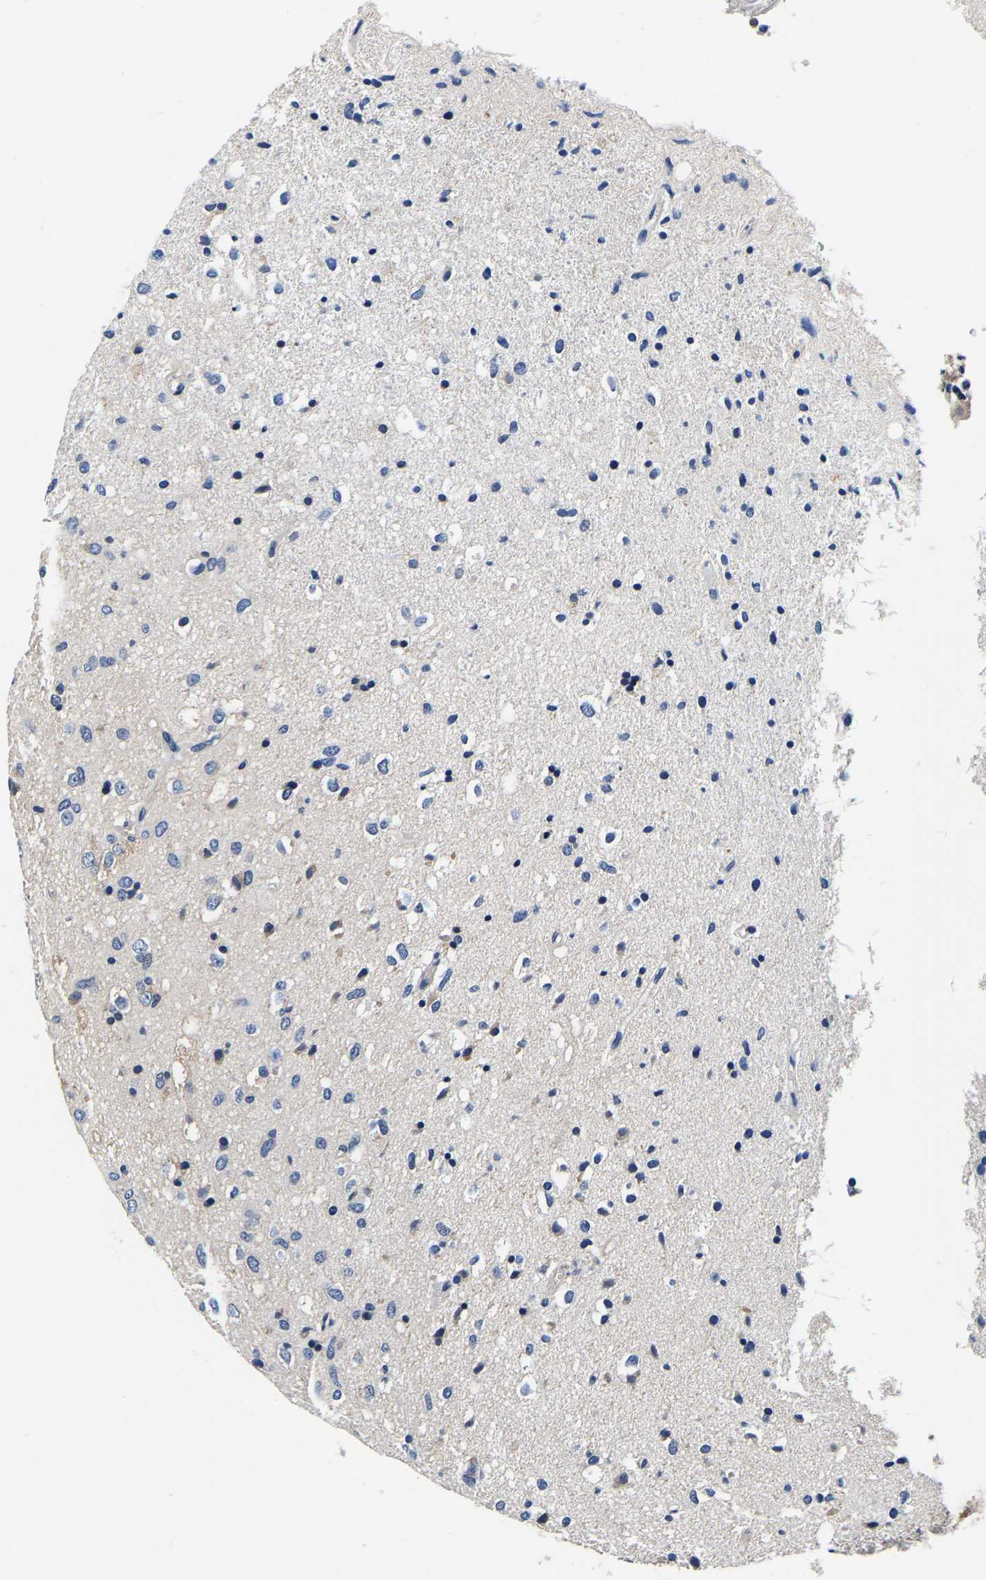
{"staining": {"intensity": "weak", "quantity": "25%-75%", "location": "cytoplasmic/membranous"}, "tissue": "glioma", "cell_type": "Tumor cells", "image_type": "cancer", "snomed": [{"axis": "morphology", "description": "Glioma, malignant, Low grade"}, {"axis": "topography", "description": "Brain"}], "caption": "The image reveals staining of glioma, revealing weak cytoplasmic/membranous protein staining (brown color) within tumor cells. The staining was performed using DAB to visualize the protein expression in brown, while the nuclei were stained in blue with hematoxylin (Magnification: 20x).", "gene": "SH3GLB1", "patient": {"sex": "male", "age": 77}}